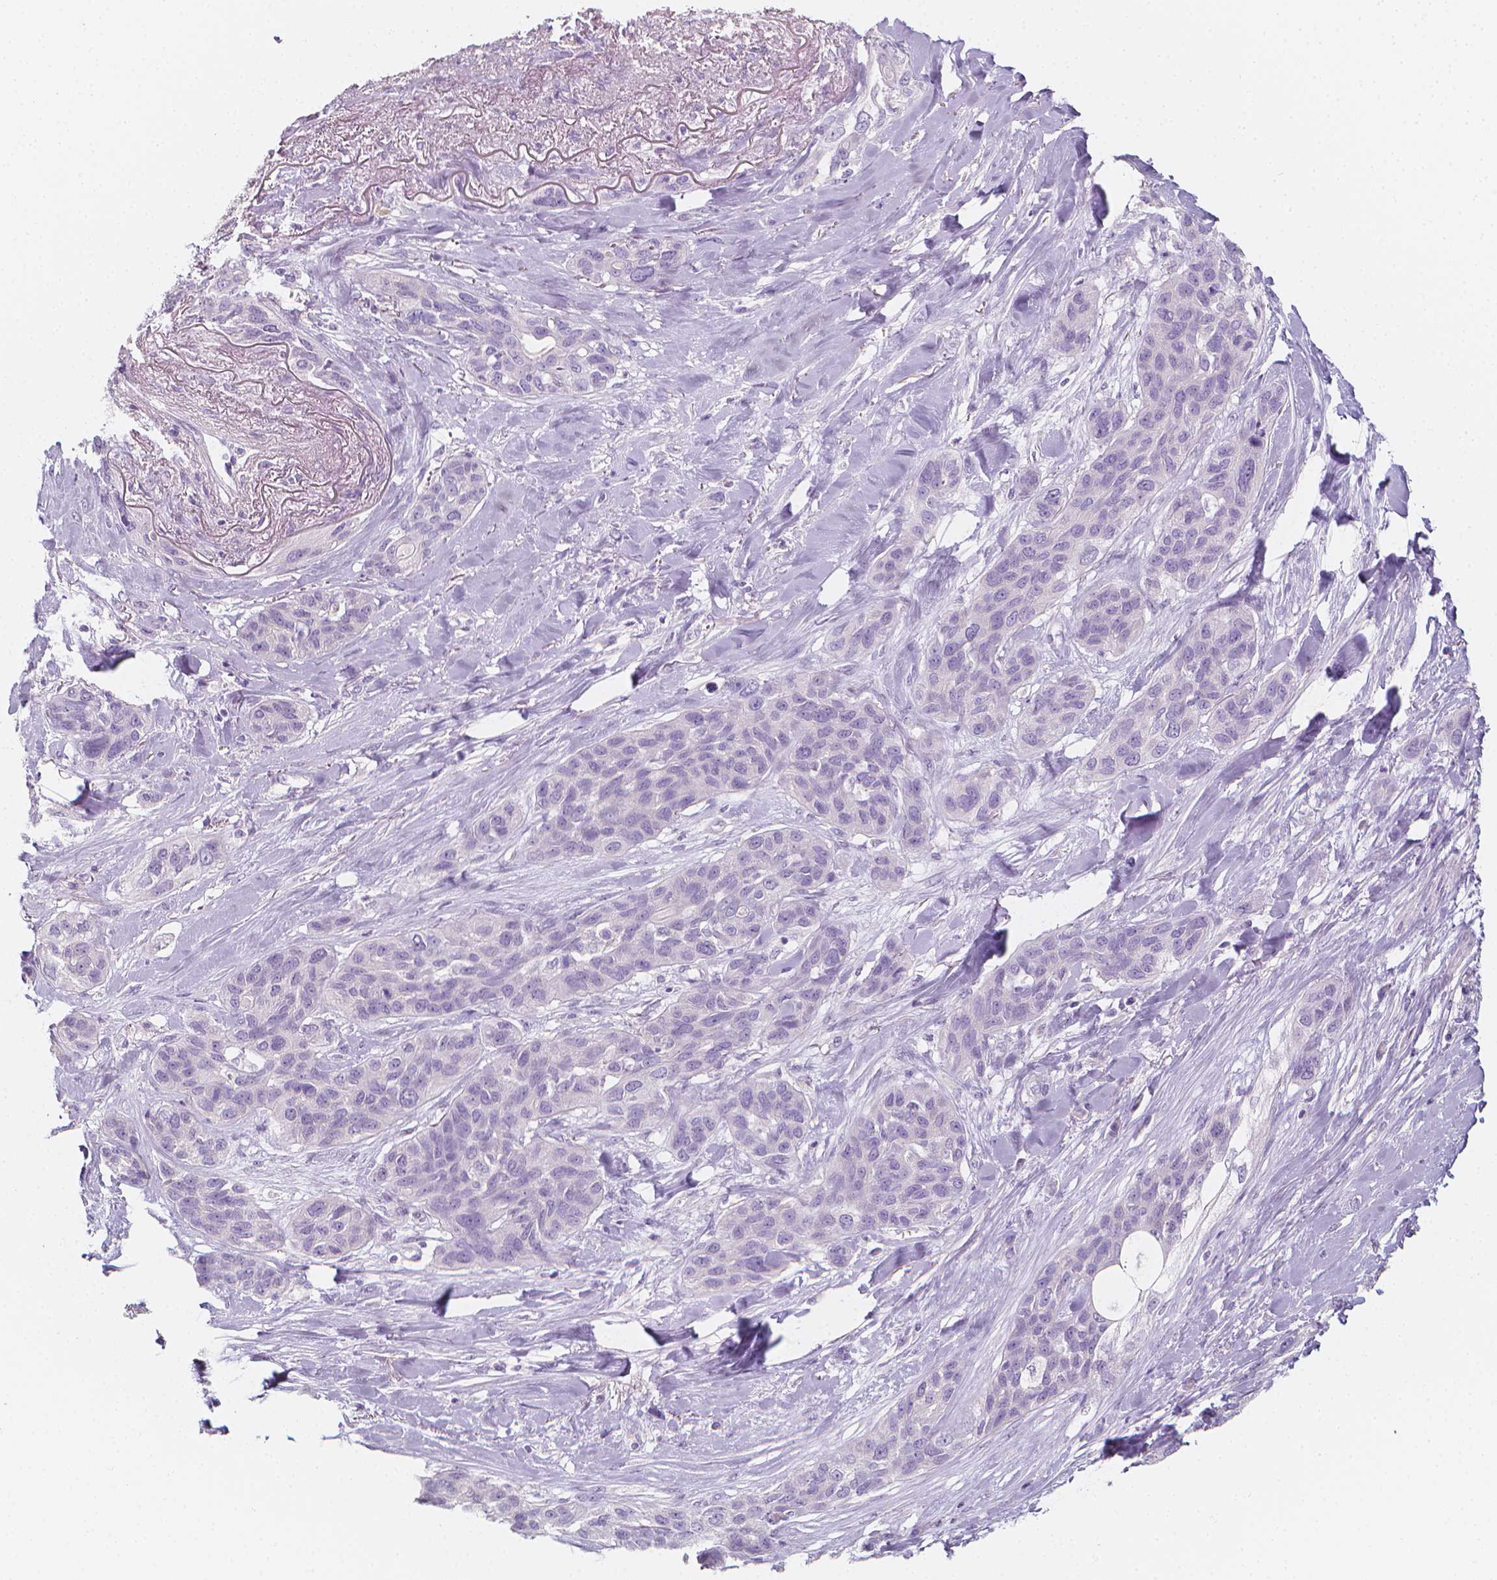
{"staining": {"intensity": "negative", "quantity": "none", "location": "none"}, "tissue": "lung cancer", "cell_type": "Tumor cells", "image_type": "cancer", "snomed": [{"axis": "morphology", "description": "Squamous cell carcinoma, NOS"}, {"axis": "topography", "description": "Lung"}], "caption": "DAB immunohistochemical staining of human squamous cell carcinoma (lung) exhibits no significant expression in tumor cells.", "gene": "RBFOX1", "patient": {"sex": "female", "age": 70}}